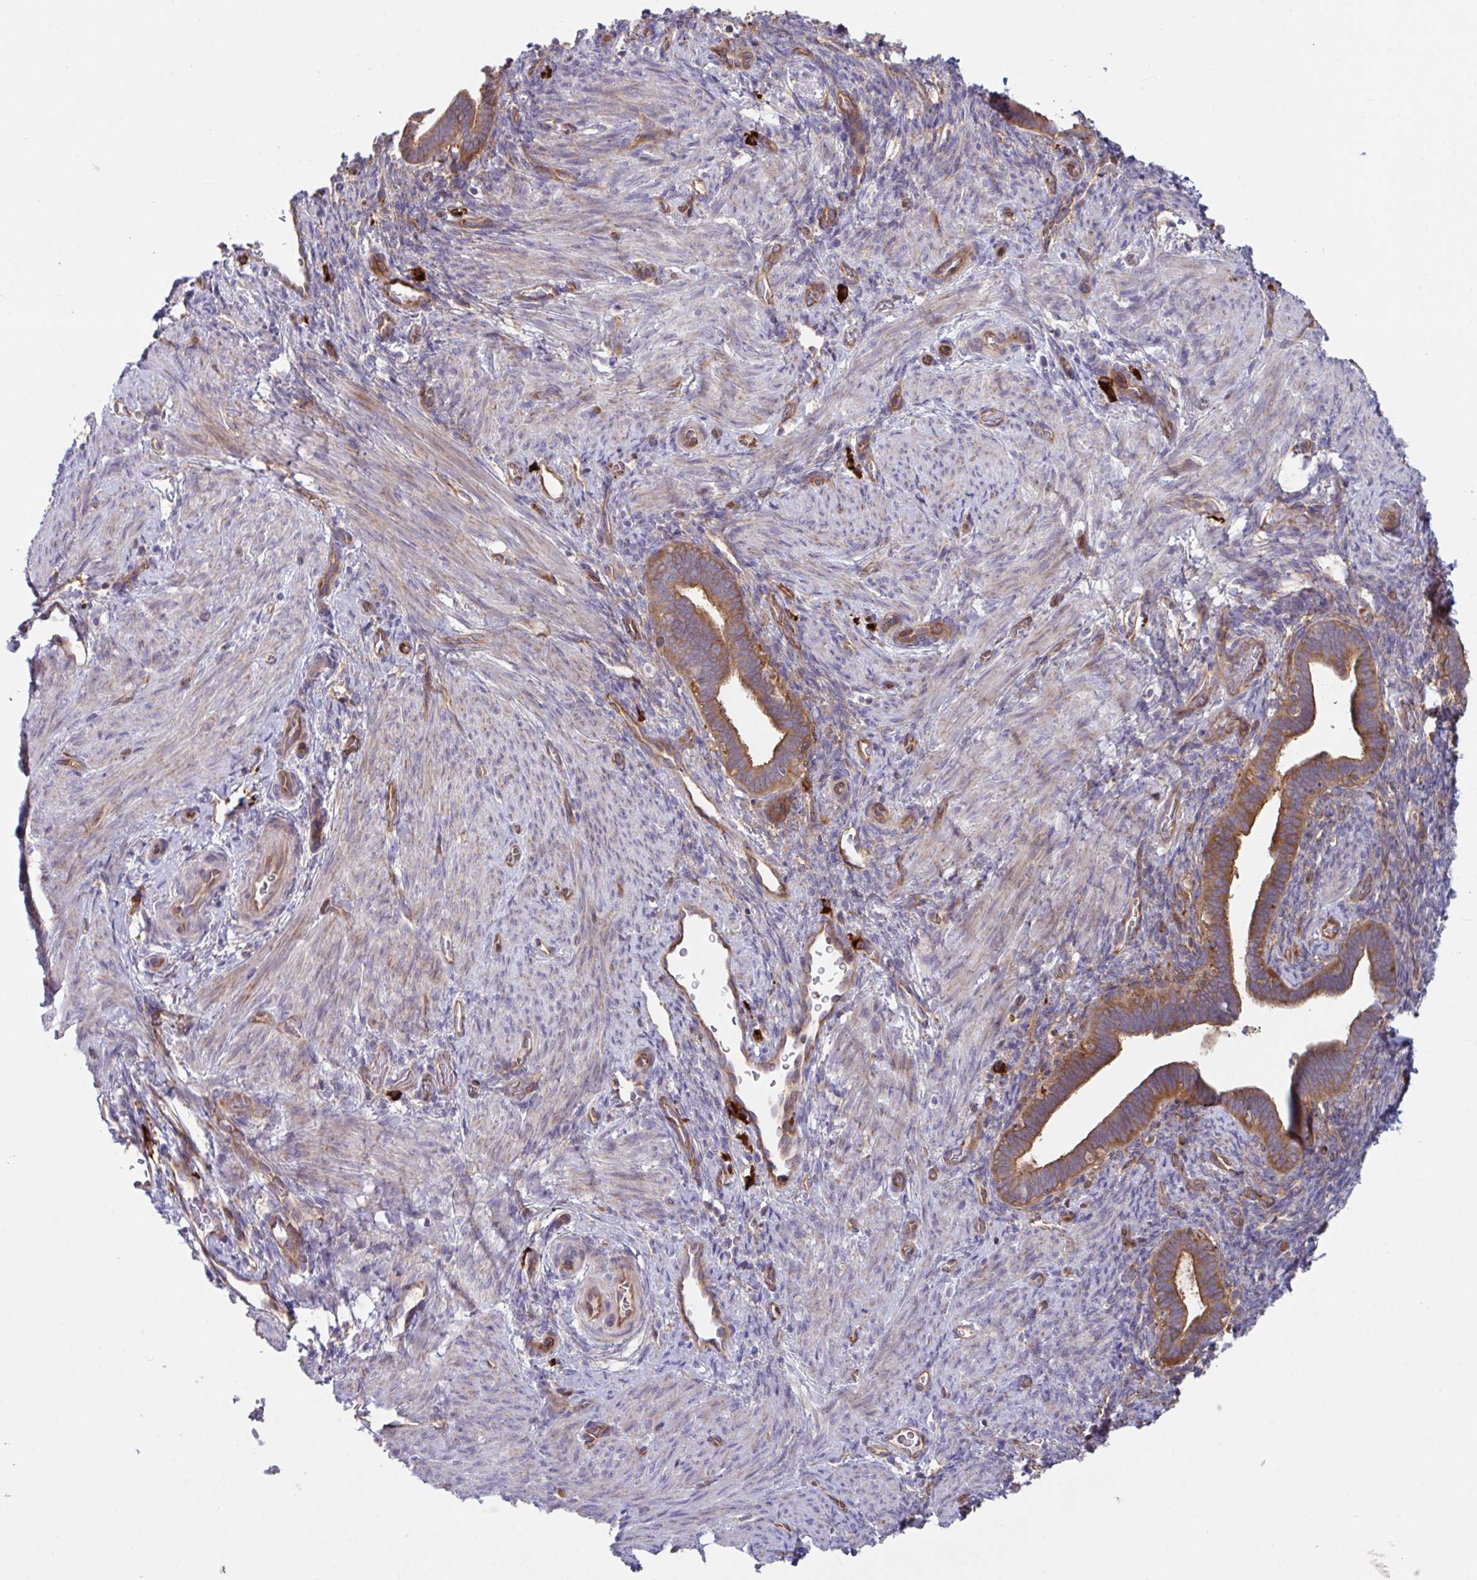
{"staining": {"intensity": "weak", "quantity": "<25%", "location": "cytoplasmic/membranous"}, "tissue": "endometrium", "cell_type": "Cells in endometrial stroma", "image_type": "normal", "snomed": [{"axis": "morphology", "description": "Normal tissue, NOS"}, {"axis": "topography", "description": "Endometrium"}], "caption": "The image displays no significant positivity in cells in endometrial stroma of endometrium. The staining is performed using DAB brown chromogen with nuclei counter-stained in using hematoxylin.", "gene": "YARS2", "patient": {"sex": "female", "age": 34}}